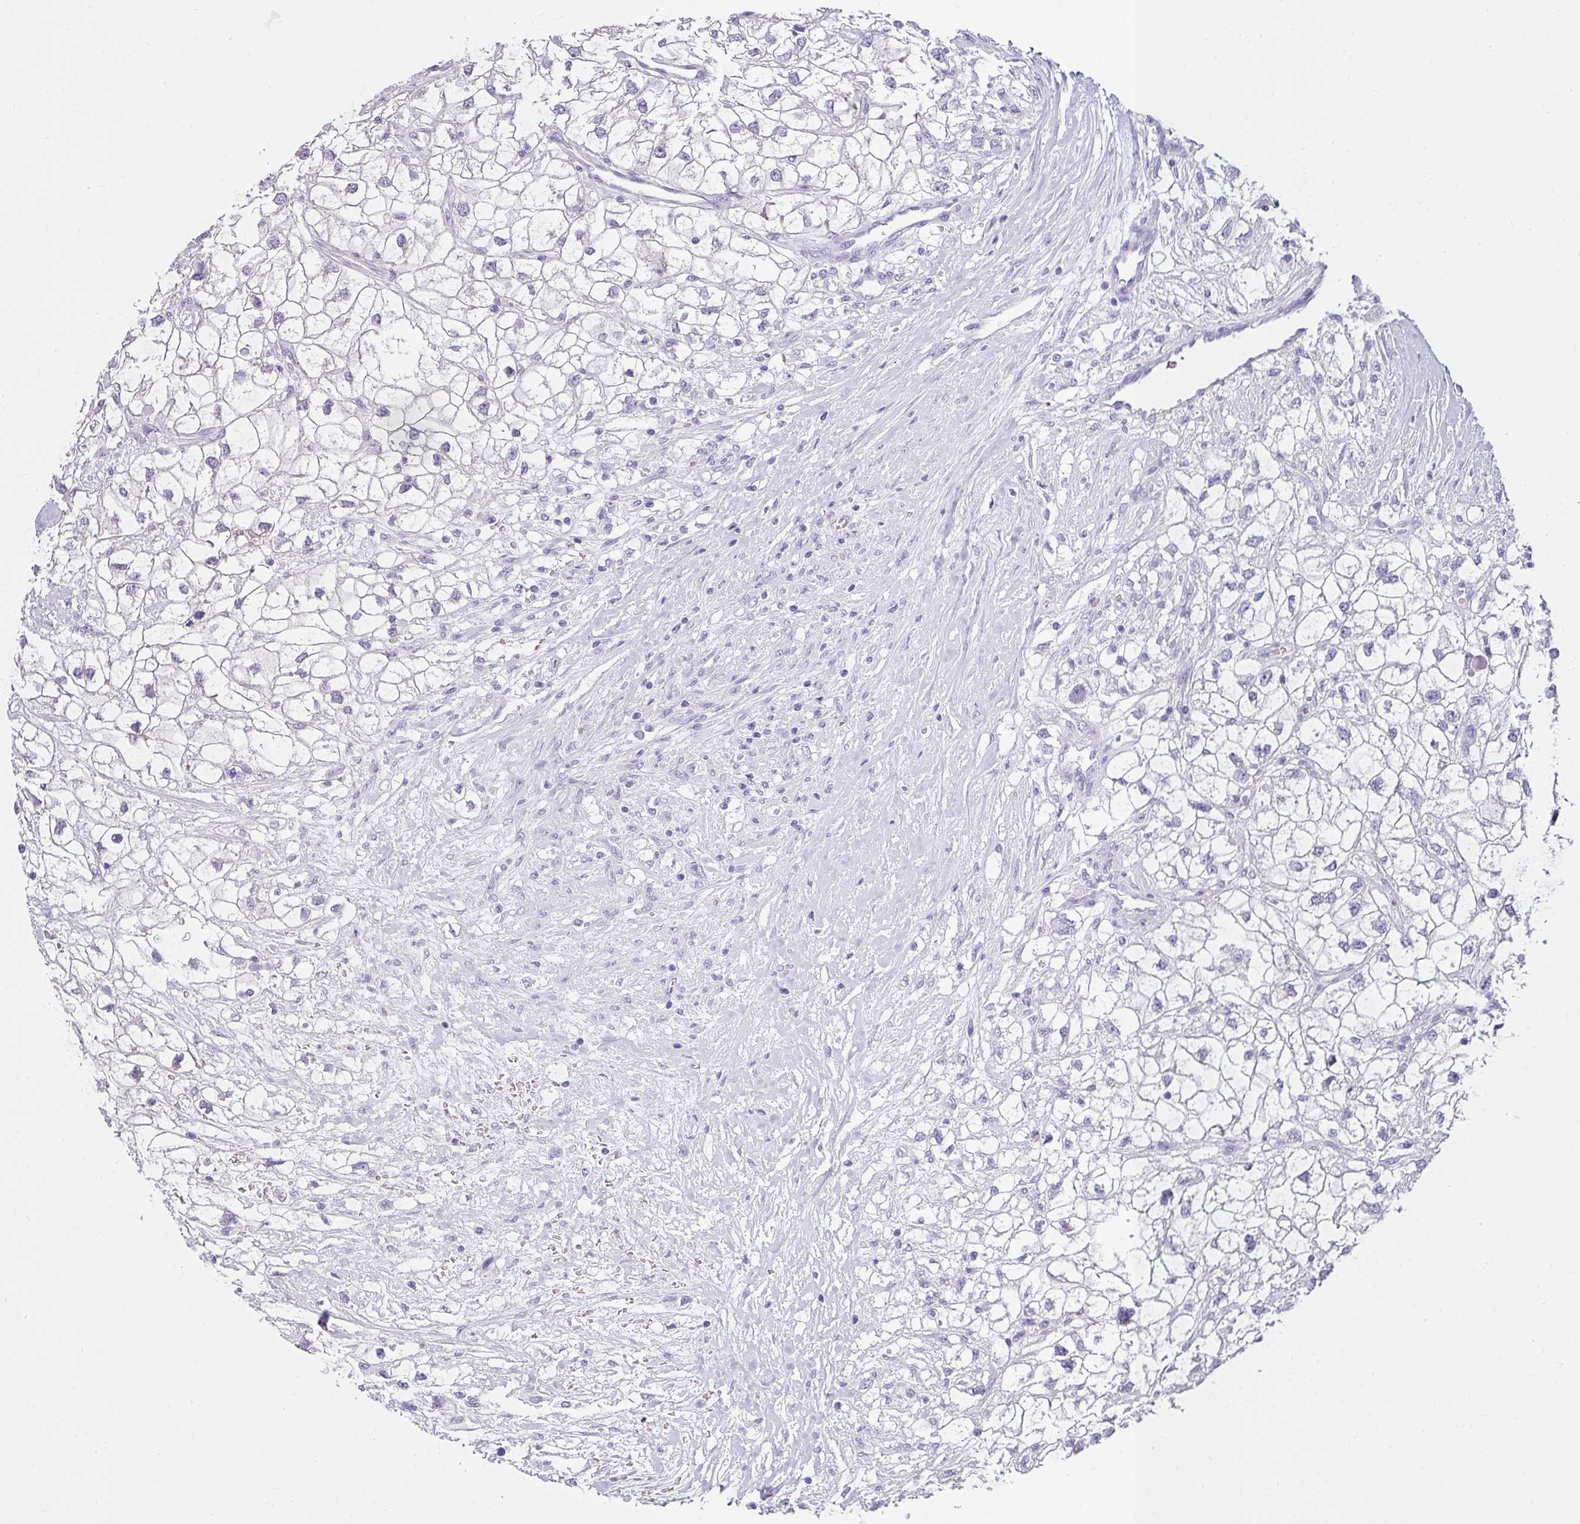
{"staining": {"intensity": "negative", "quantity": "none", "location": "none"}, "tissue": "renal cancer", "cell_type": "Tumor cells", "image_type": "cancer", "snomed": [{"axis": "morphology", "description": "Adenocarcinoma, NOS"}, {"axis": "topography", "description": "Kidney"}], "caption": "A high-resolution photomicrograph shows immunohistochemistry staining of renal cancer (adenocarcinoma), which shows no significant positivity in tumor cells.", "gene": "VCY1B", "patient": {"sex": "male", "age": 59}}